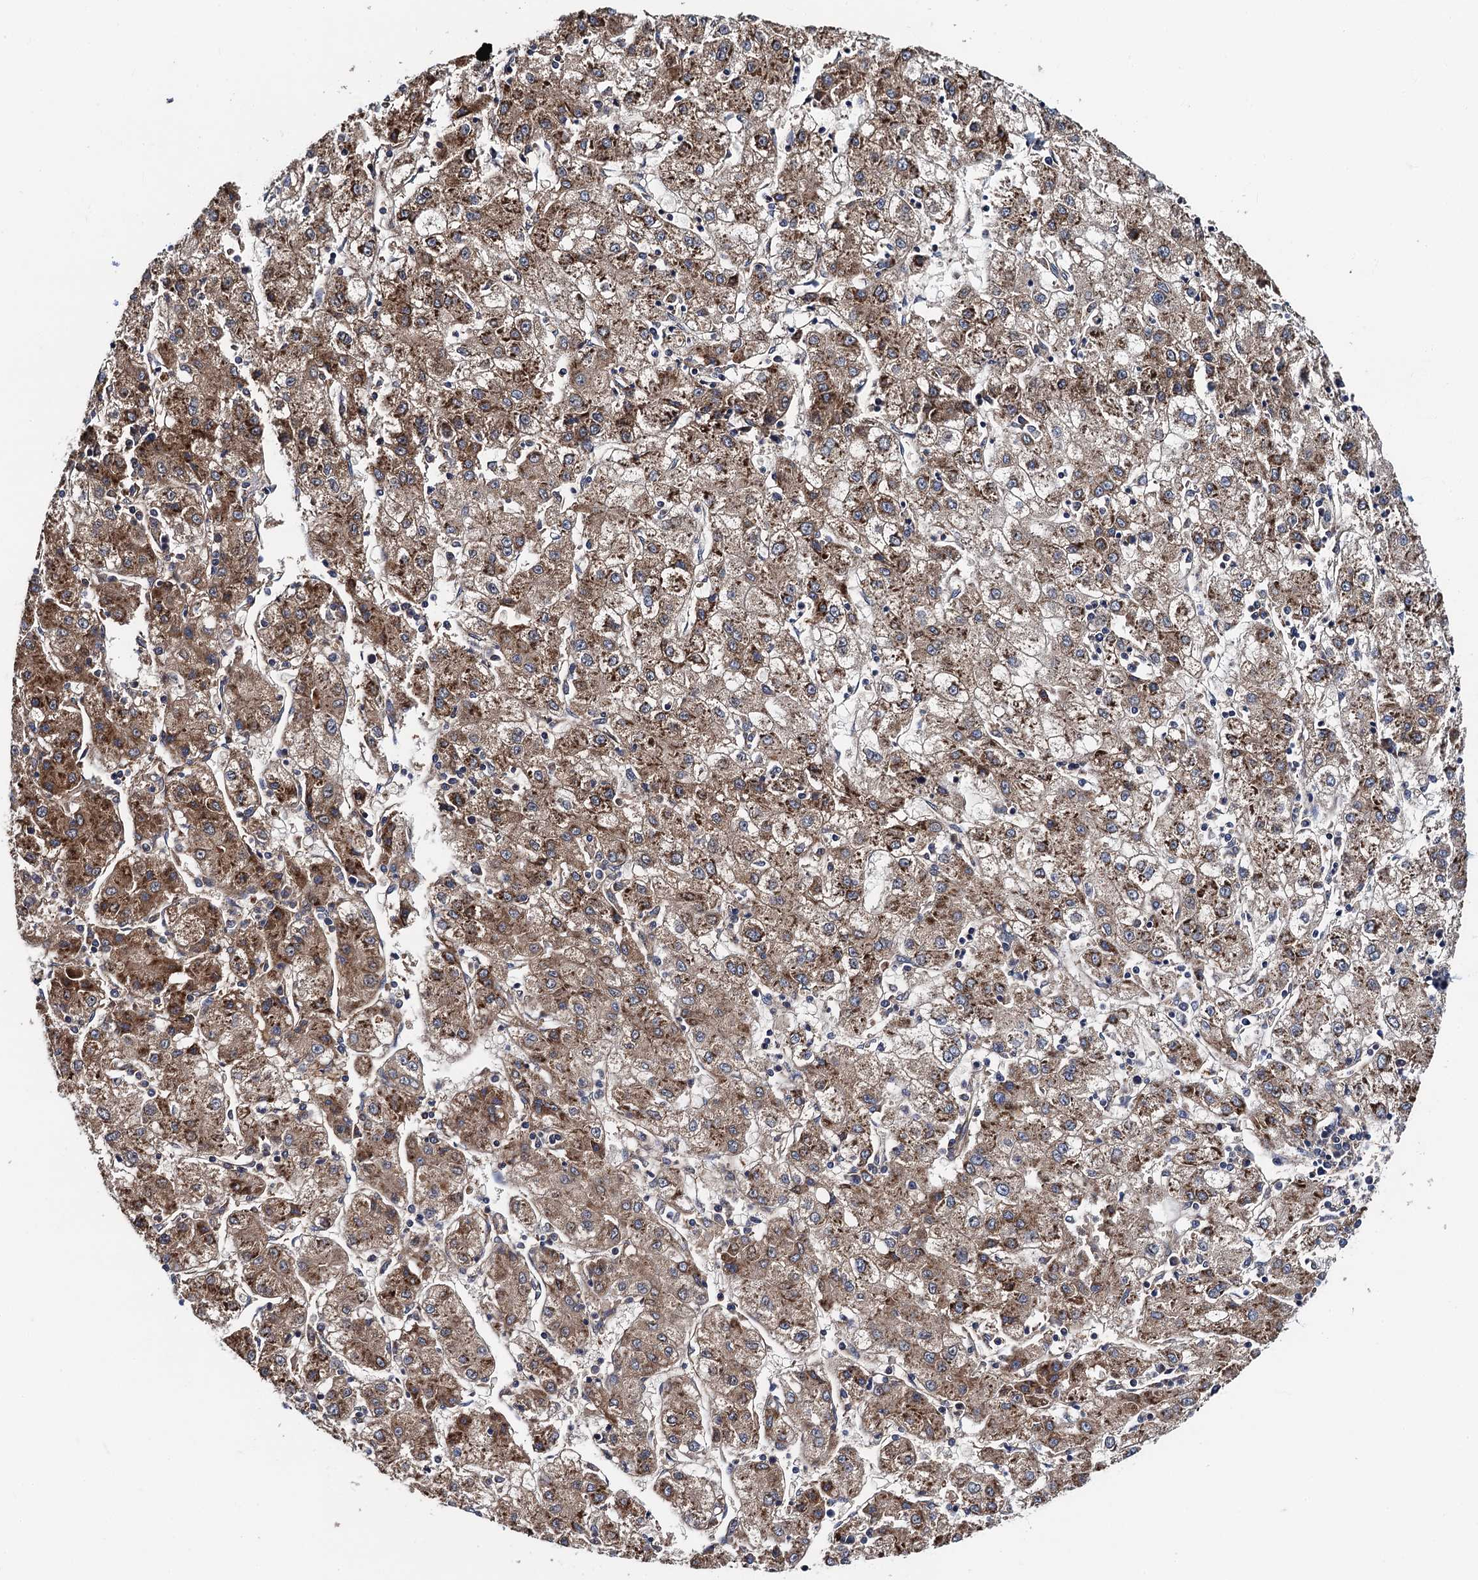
{"staining": {"intensity": "moderate", "quantity": ">75%", "location": "cytoplasmic/membranous"}, "tissue": "liver cancer", "cell_type": "Tumor cells", "image_type": "cancer", "snomed": [{"axis": "morphology", "description": "Carcinoma, Hepatocellular, NOS"}, {"axis": "topography", "description": "Liver"}], "caption": "High-power microscopy captured an immunohistochemistry photomicrograph of liver cancer (hepatocellular carcinoma), revealing moderate cytoplasmic/membranous staining in about >75% of tumor cells.", "gene": "FREM3", "patient": {"sex": "male", "age": 72}}